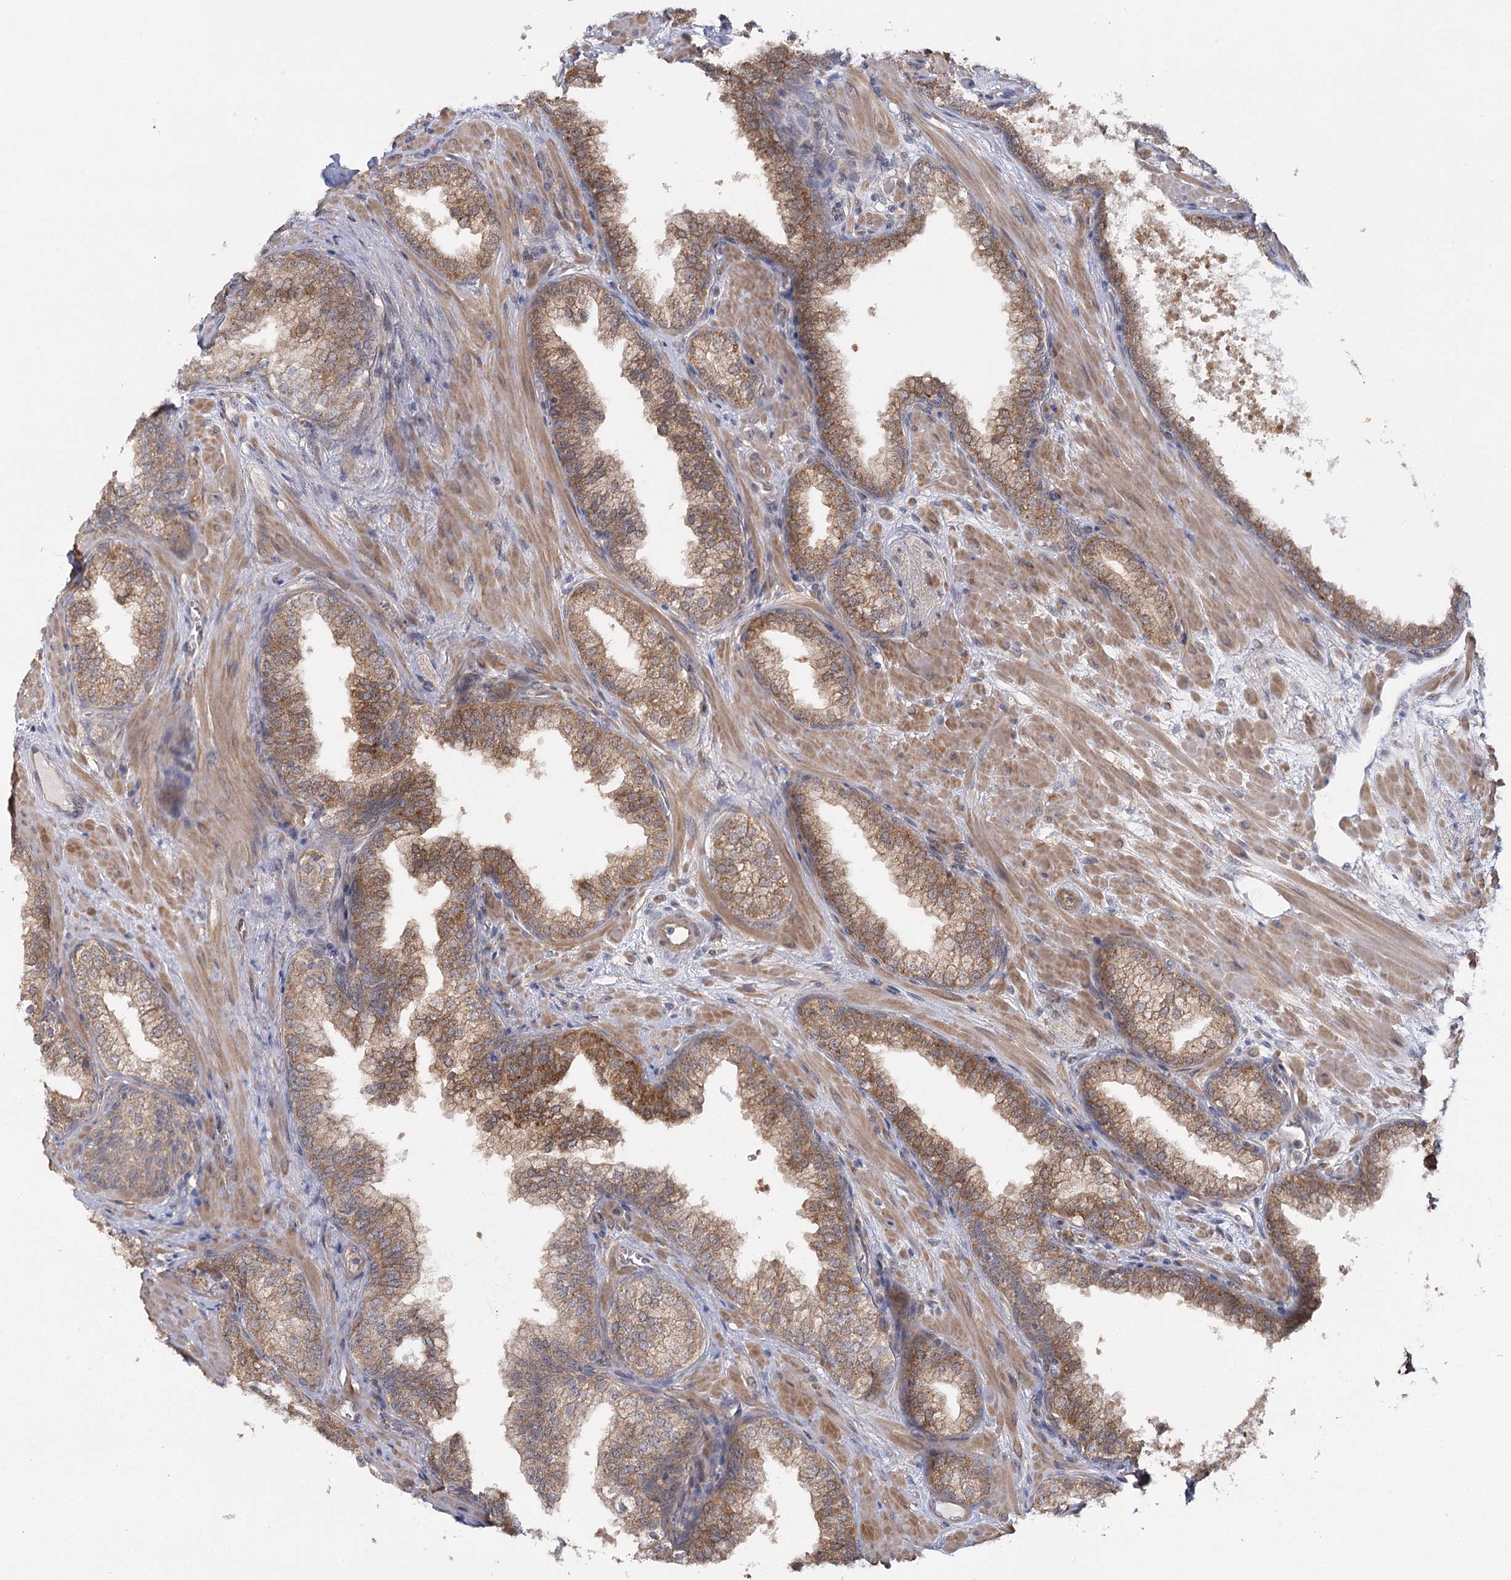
{"staining": {"intensity": "moderate", "quantity": ">75%", "location": "cytoplasmic/membranous"}, "tissue": "prostate", "cell_type": "Glandular cells", "image_type": "normal", "snomed": [{"axis": "morphology", "description": "Normal tissue, NOS"}, {"axis": "topography", "description": "Prostate"}], "caption": "Immunohistochemistry (IHC) (DAB (3,3'-diaminobenzidine)) staining of unremarkable prostate displays moderate cytoplasmic/membranous protein positivity in approximately >75% of glandular cells. The protein is shown in brown color, while the nuclei are stained blue.", "gene": "TBC1D9B", "patient": {"sex": "male", "age": 60}}